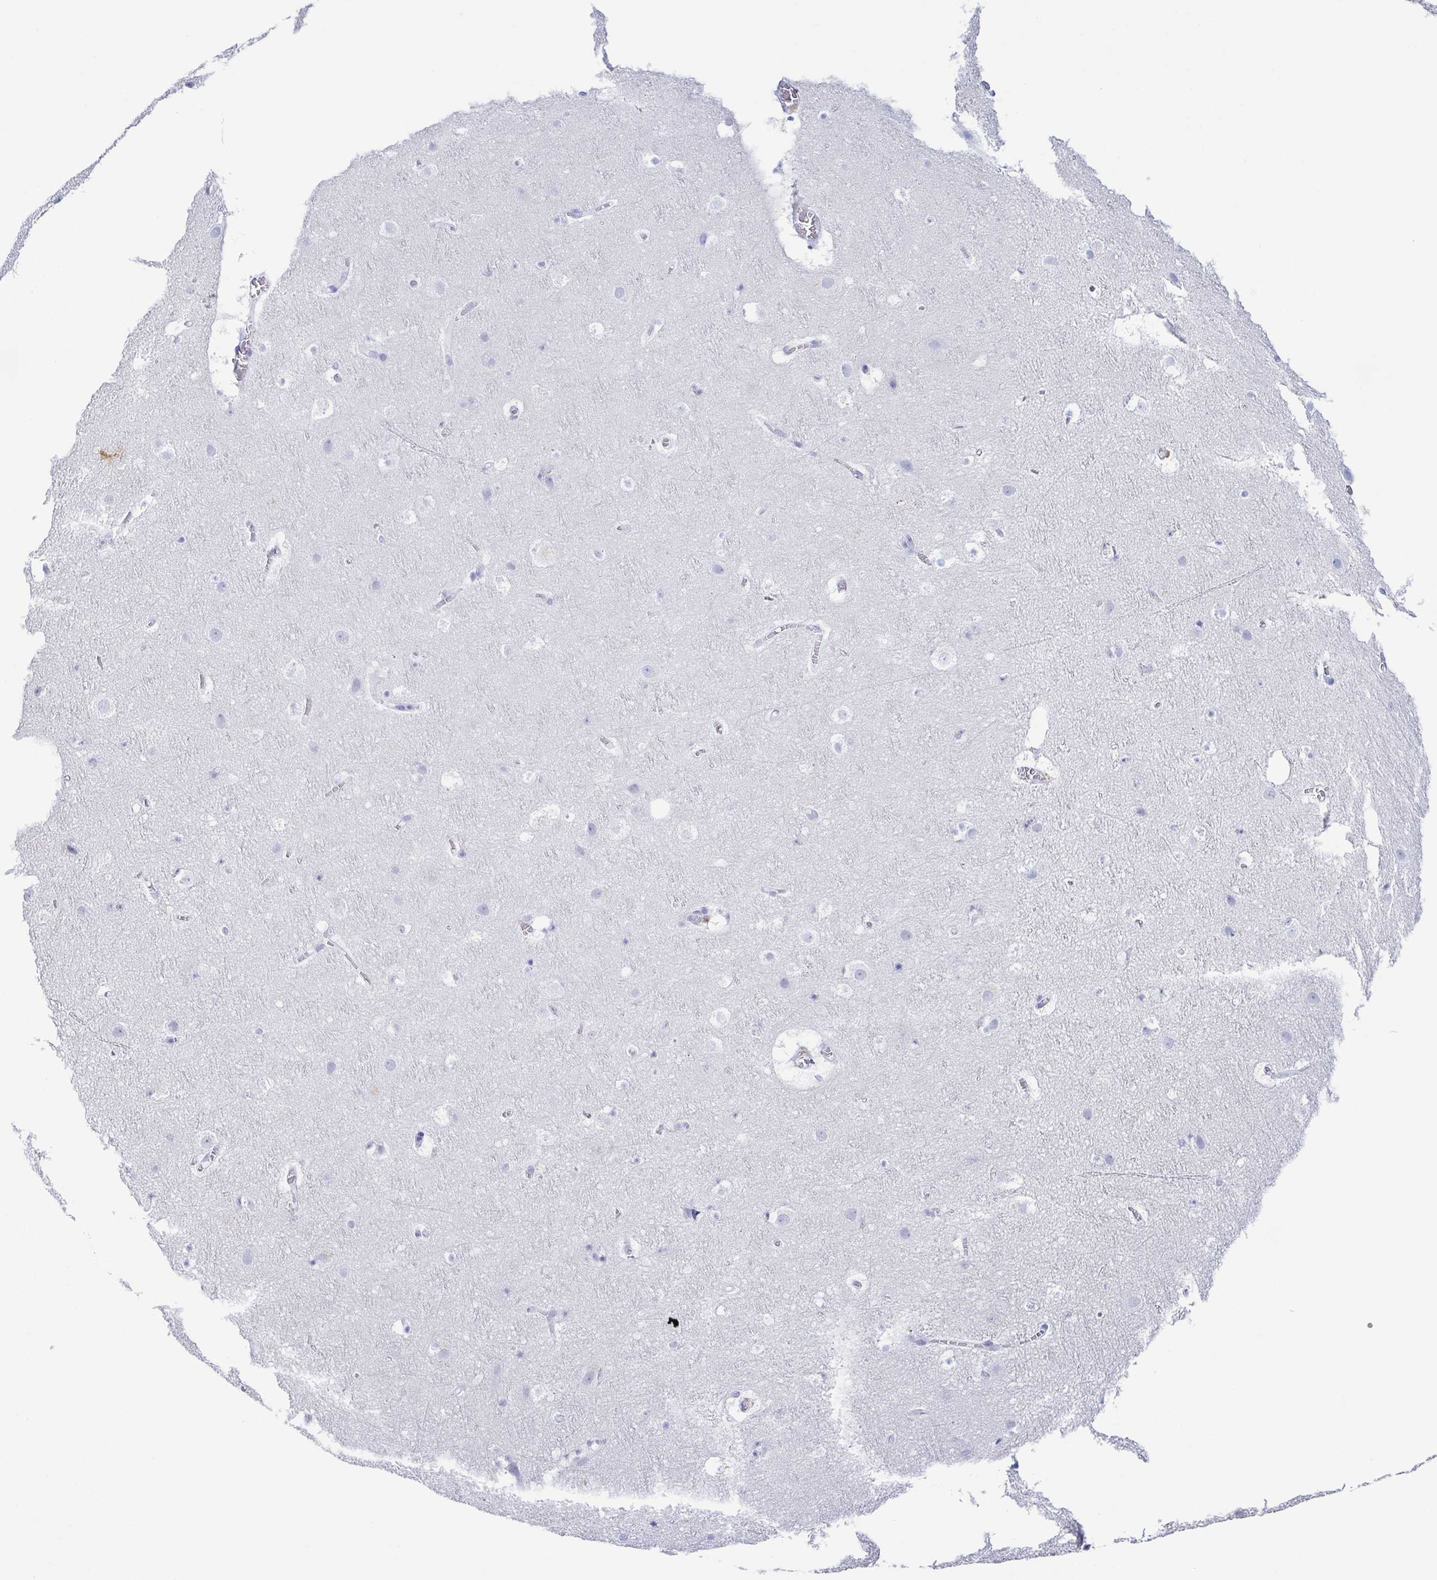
{"staining": {"intensity": "negative", "quantity": "none", "location": "none"}, "tissue": "cerebral cortex", "cell_type": "Endothelial cells", "image_type": "normal", "snomed": [{"axis": "morphology", "description": "Normal tissue, NOS"}, {"axis": "topography", "description": "Cerebral cortex"}], "caption": "Protein analysis of benign cerebral cortex shows no significant staining in endothelial cells.", "gene": "ZG16B", "patient": {"sex": "female", "age": 42}}